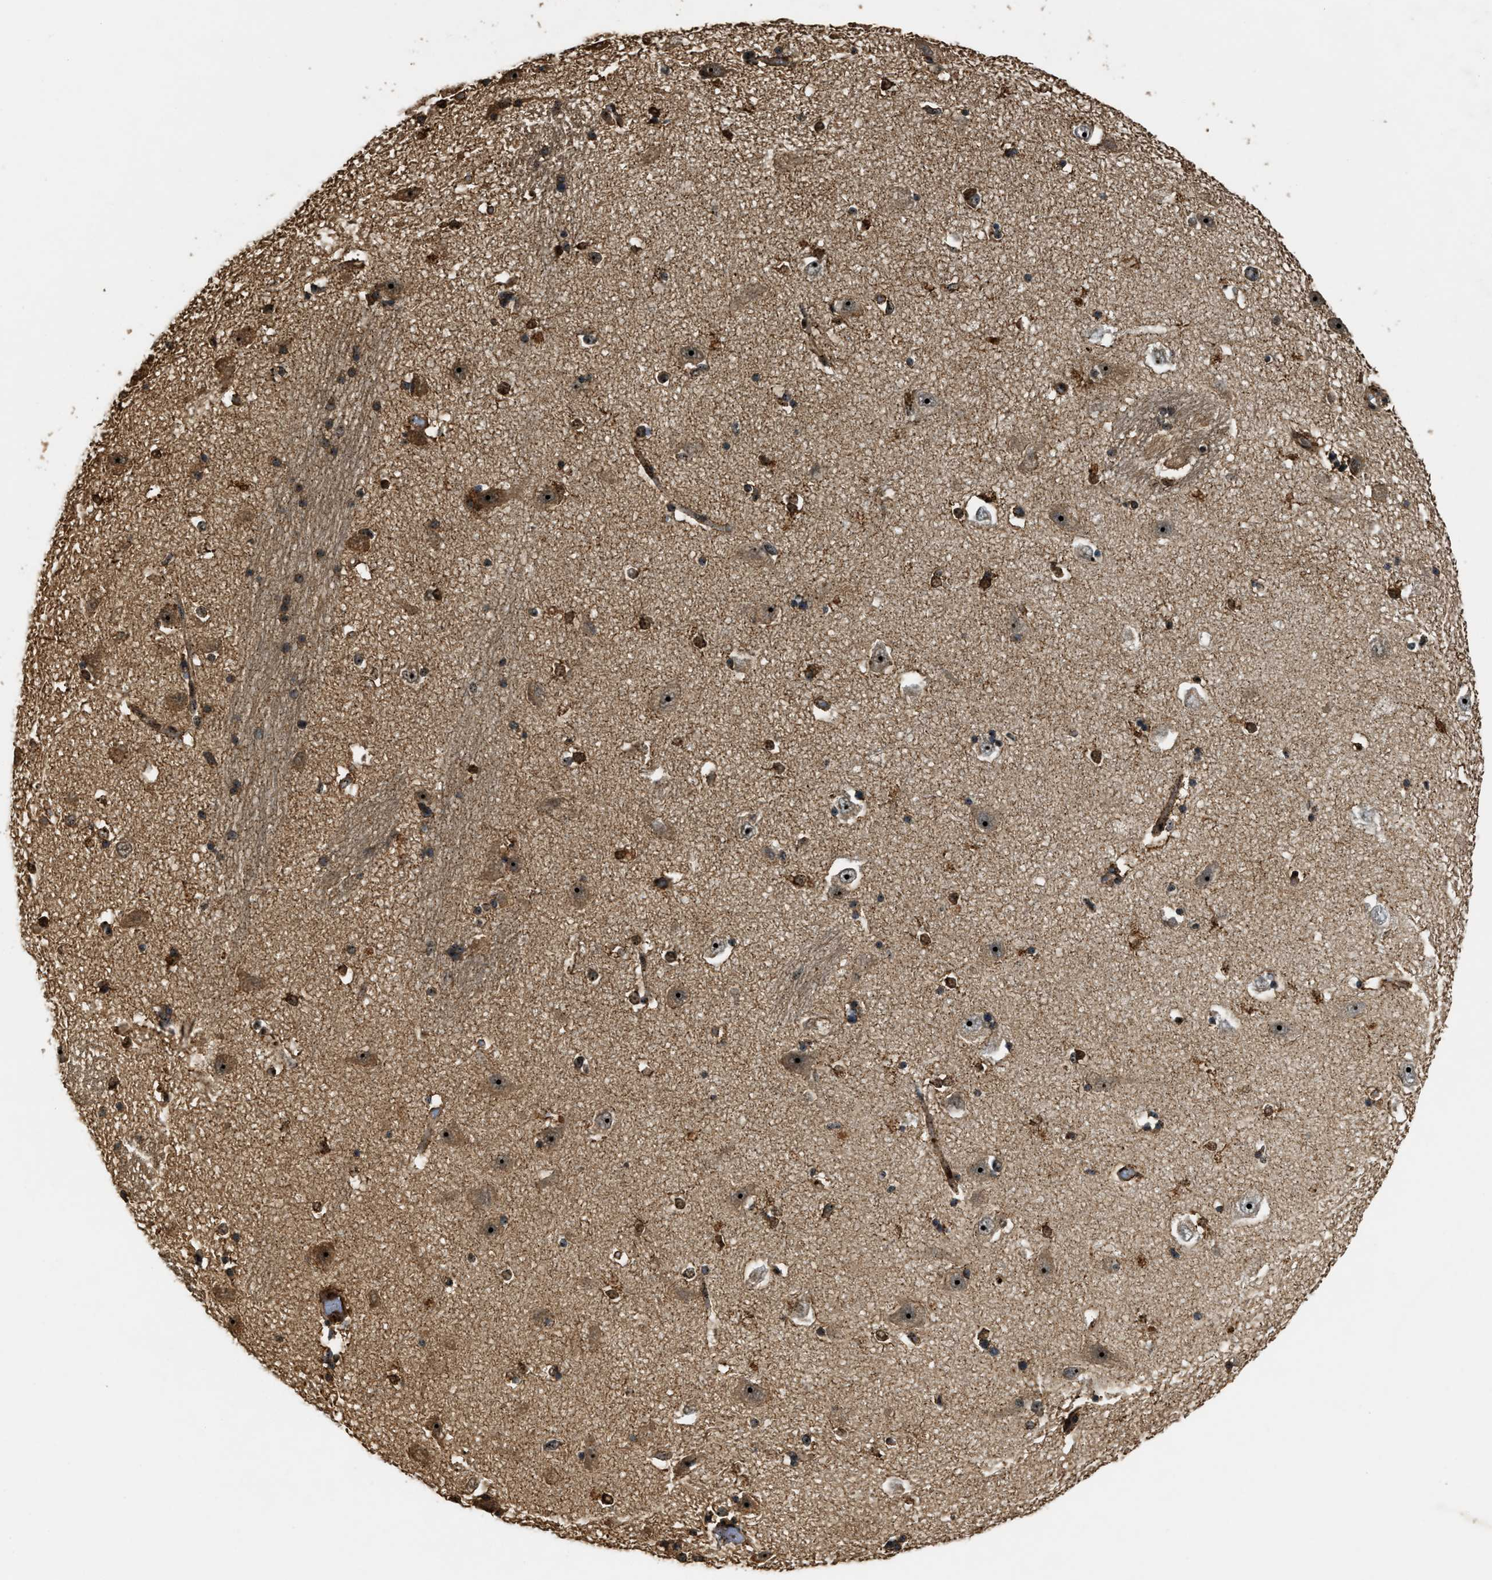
{"staining": {"intensity": "strong", "quantity": "25%-75%", "location": "nuclear"}, "tissue": "hippocampus", "cell_type": "Glial cells", "image_type": "normal", "snomed": [{"axis": "morphology", "description": "Normal tissue, NOS"}, {"axis": "topography", "description": "Hippocampus"}], "caption": "This histopathology image reveals immunohistochemistry staining of normal human hippocampus, with high strong nuclear staining in approximately 25%-75% of glial cells.", "gene": "ZNF687", "patient": {"sex": "male", "age": 45}}